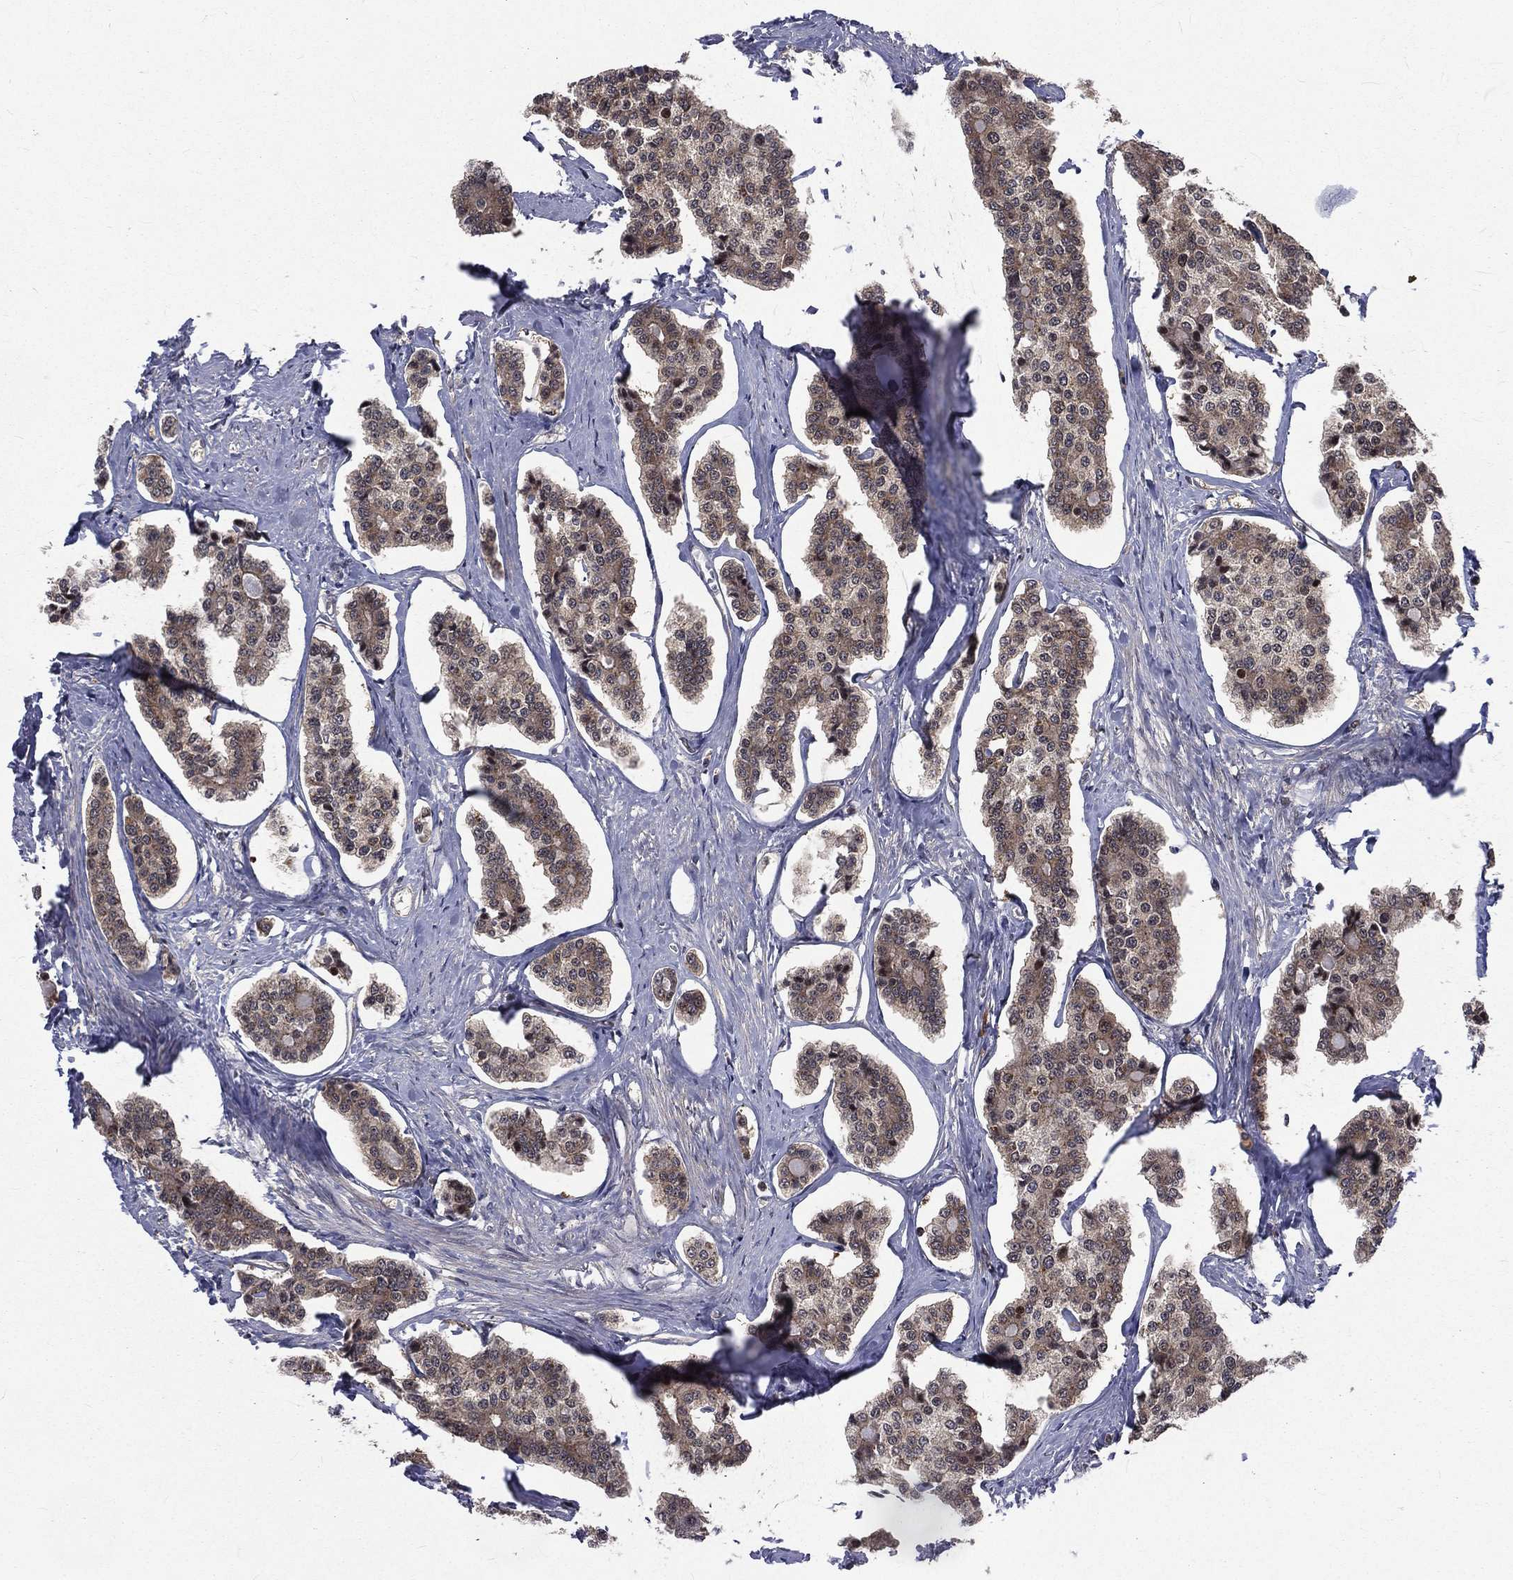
{"staining": {"intensity": "weak", "quantity": "25%-75%", "location": "cytoplasmic/membranous"}, "tissue": "carcinoid", "cell_type": "Tumor cells", "image_type": "cancer", "snomed": [{"axis": "morphology", "description": "Carcinoid, malignant, NOS"}, {"axis": "topography", "description": "Small intestine"}], "caption": "Approximately 25%-75% of tumor cells in human carcinoid reveal weak cytoplasmic/membranous protein staining as visualized by brown immunohistochemical staining.", "gene": "ARL3", "patient": {"sex": "female", "age": 65}}